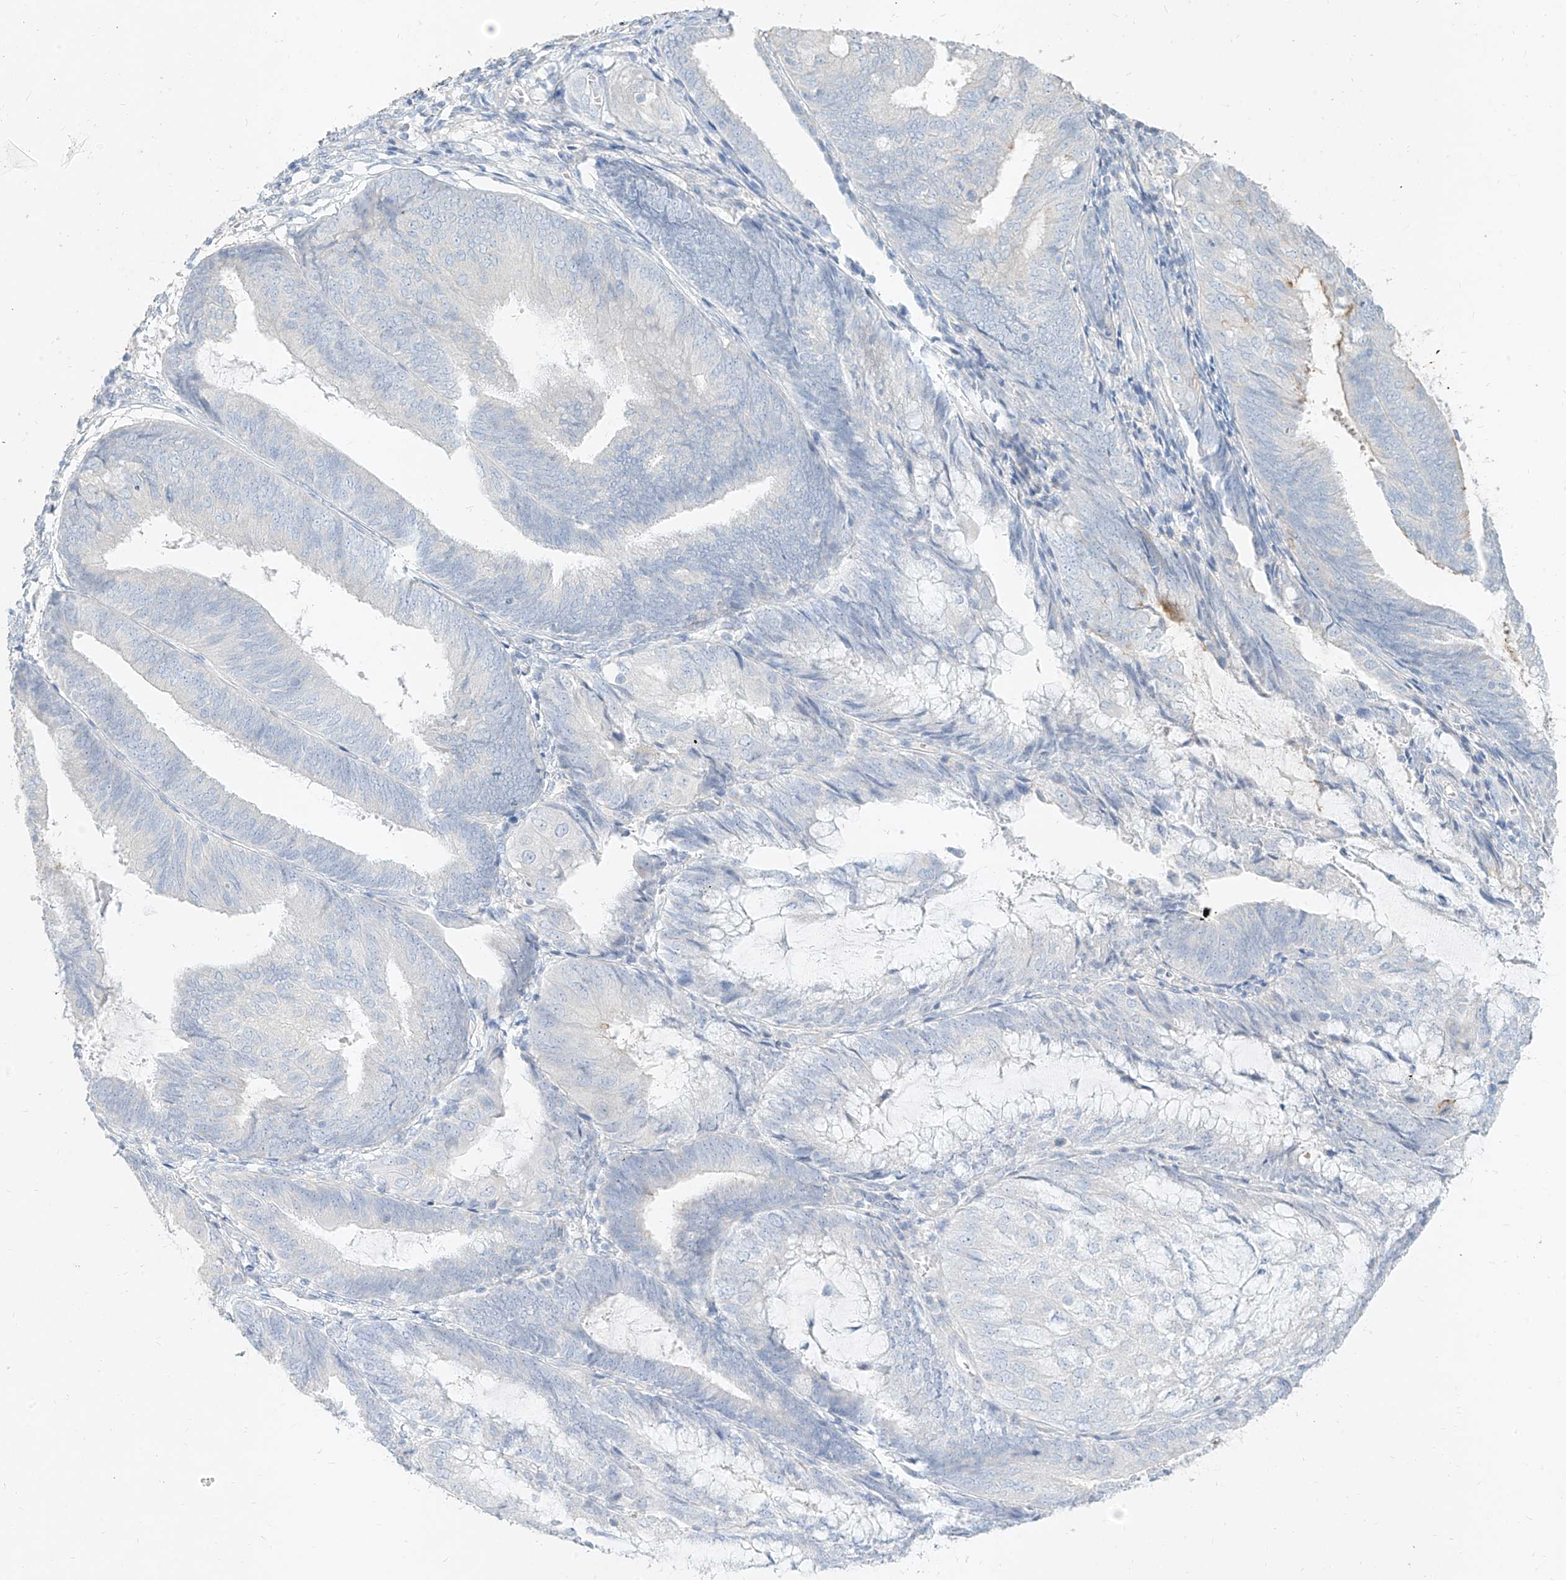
{"staining": {"intensity": "negative", "quantity": "none", "location": "none"}, "tissue": "endometrial cancer", "cell_type": "Tumor cells", "image_type": "cancer", "snomed": [{"axis": "morphology", "description": "Adenocarcinoma, NOS"}, {"axis": "topography", "description": "Endometrium"}], "caption": "Human endometrial adenocarcinoma stained for a protein using immunohistochemistry (IHC) demonstrates no expression in tumor cells.", "gene": "ZZEF1", "patient": {"sex": "female", "age": 81}}